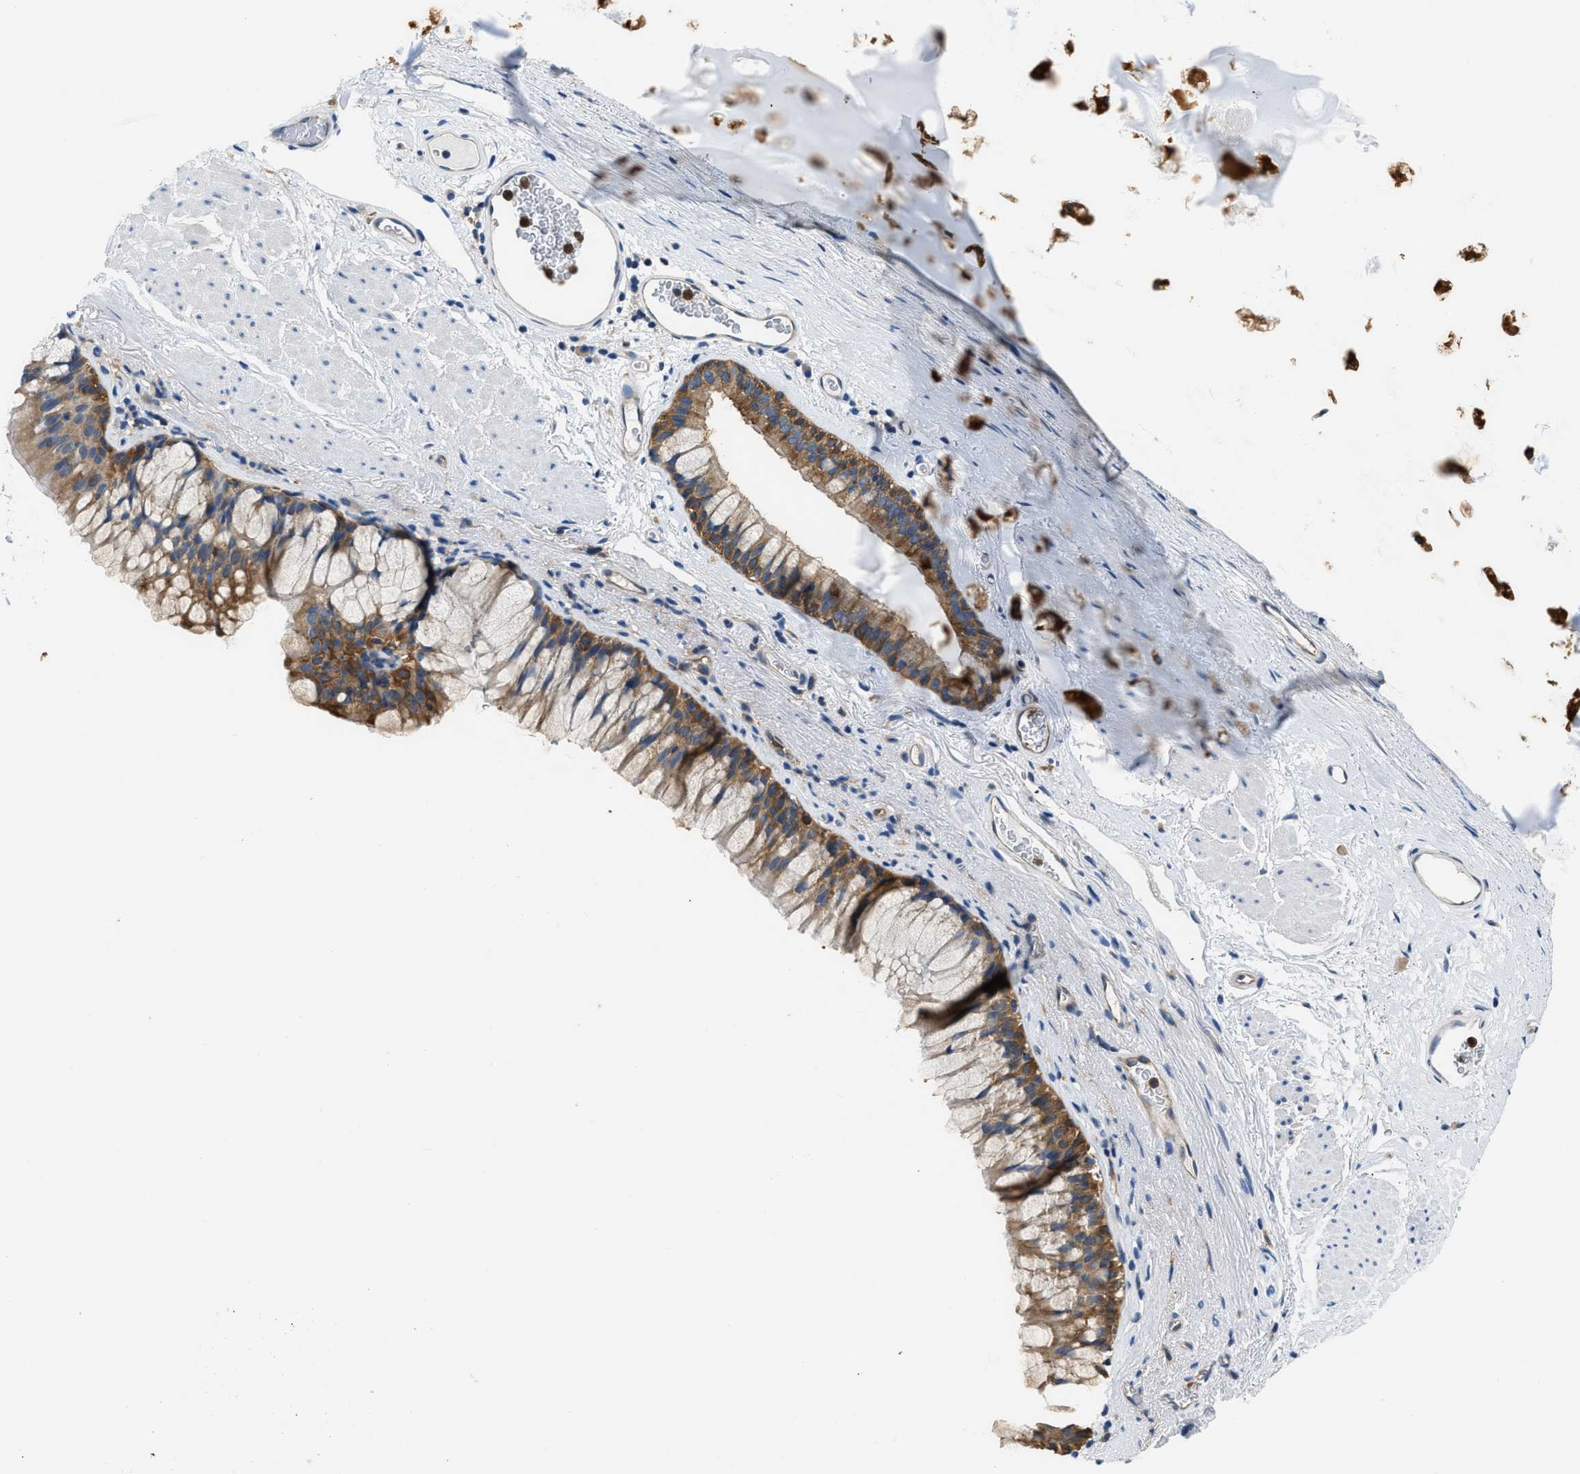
{"staining": {"intensity": "strong", "quantity": ">75%", "location": "cytoplasmic/membranous"}, "tissue": "bronchus", "cell_type": "Respiratory epithelial cells", "image_type": "normal", "snomed": [{"axis": "morphology", "description": "Normal tissue, NOS"}, {"axis": "topography", "description": "Cartilage tissue"}, {"axis": "topography", "description": "Bronchus"}], "caption": "Normal bronchus demonstrates strong cytoplasmic/membranous staining in about >75% of respiratory epithelial cells, visualized by immunohistochemistry.", "gene": "PKM", "patient": {"sex": "female", "age": 53}}